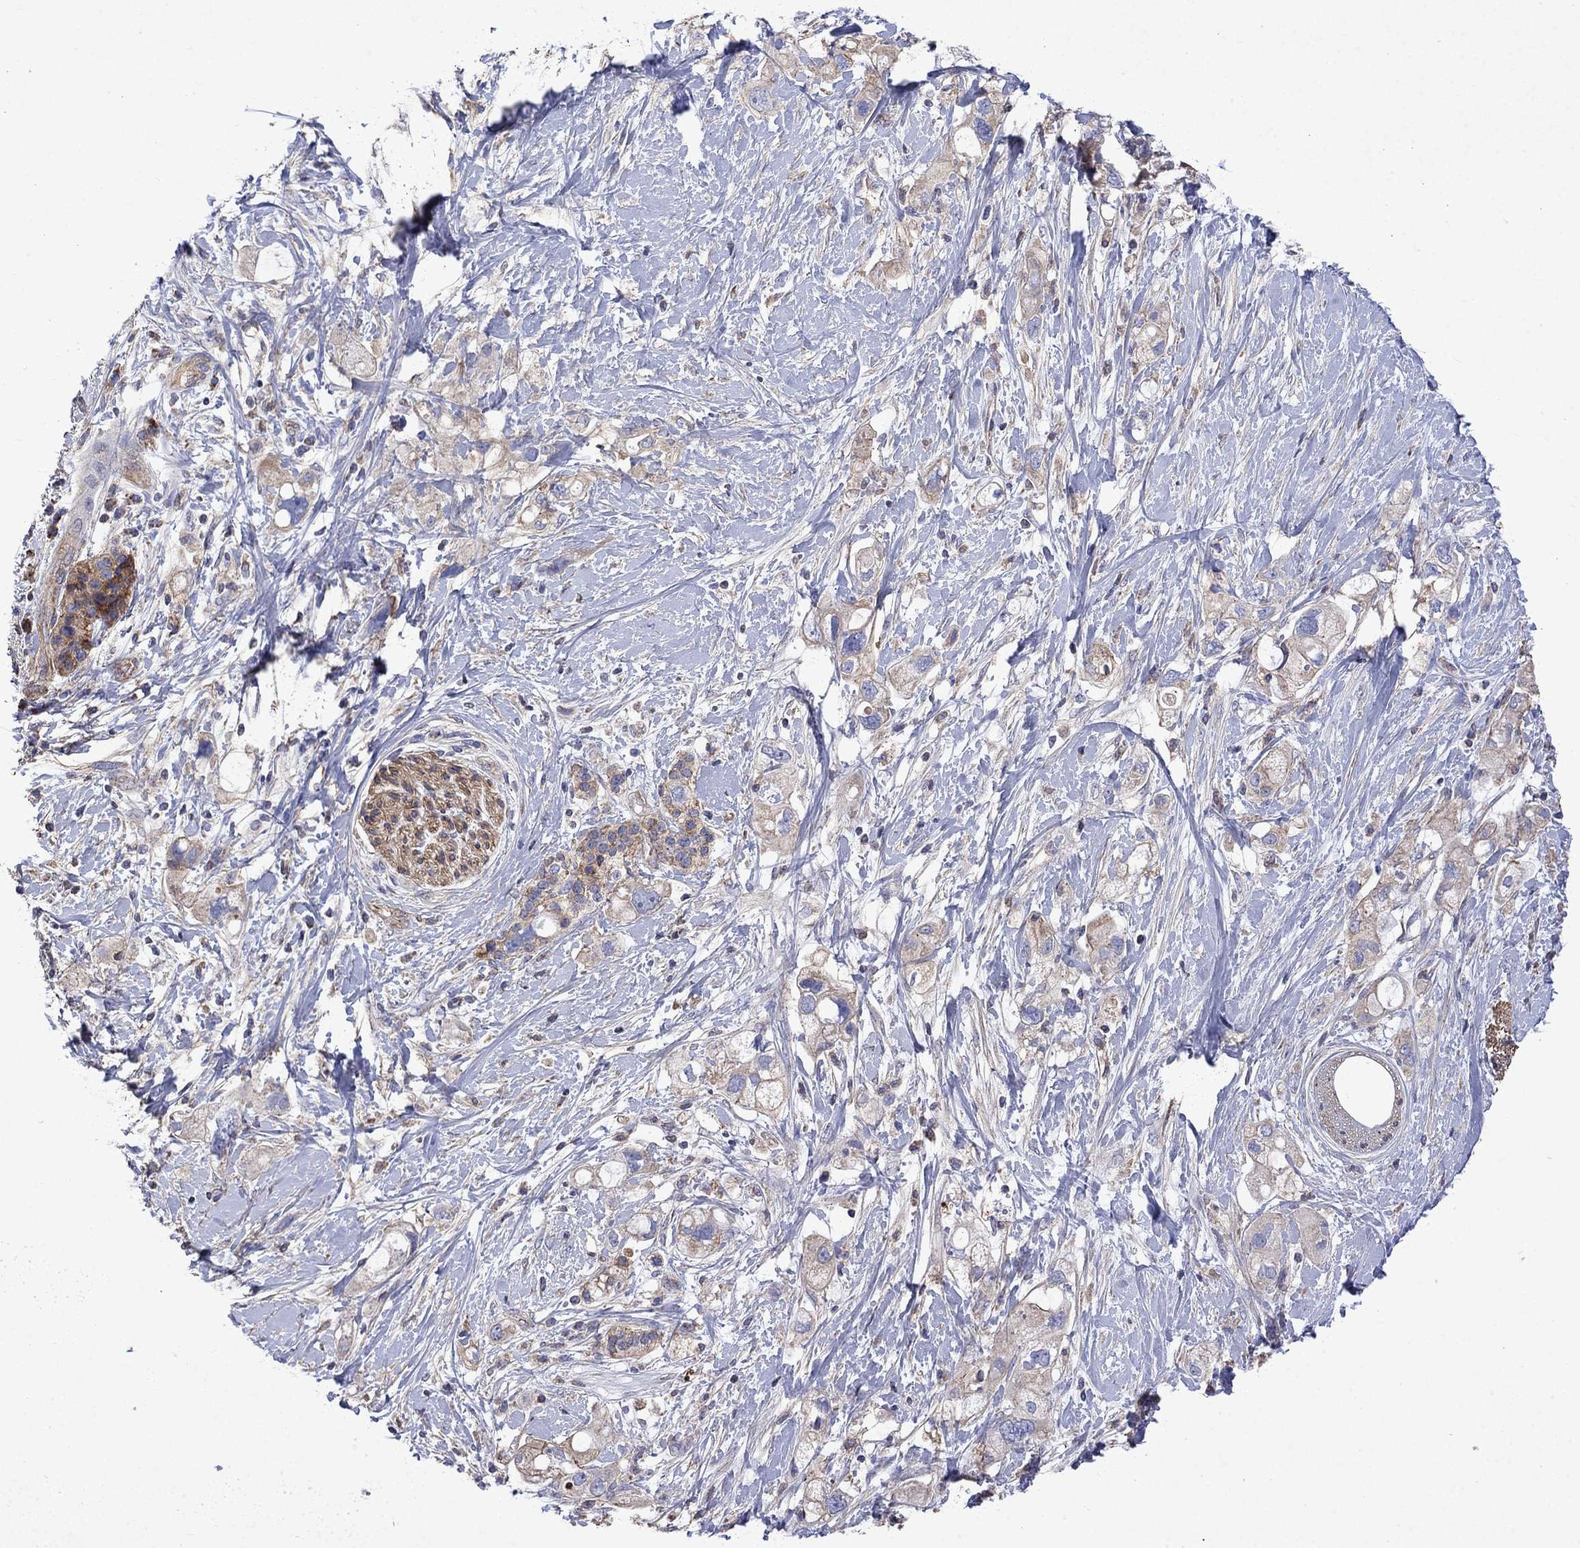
{"staining": {"intensity": "weak", "quantity": "25%-75%", "location": "cytoplasmic/membranous"}, "tissue": "pancreatic cancer", "cell_type": "Tumor cells", "image_type": "cancer", "snomed": [{"axis": "morphology", "description": "Adenocarcinoma, NOS"}, {"axis": "topography", "description": "Pancreas"}], "caption": "Immunohistochemistry (DAB) staining of human pancreatic cancer reveals weak cytoplasmic/membranous protein expression in approximately 25%-75% of tumor cells. (DAB (3,3'-diaminobenzidine) IHC, brown staining for protein, blue staining for nuclei).", "gene": "DTNA", "patient": {"sex": "female", "age": 56}}